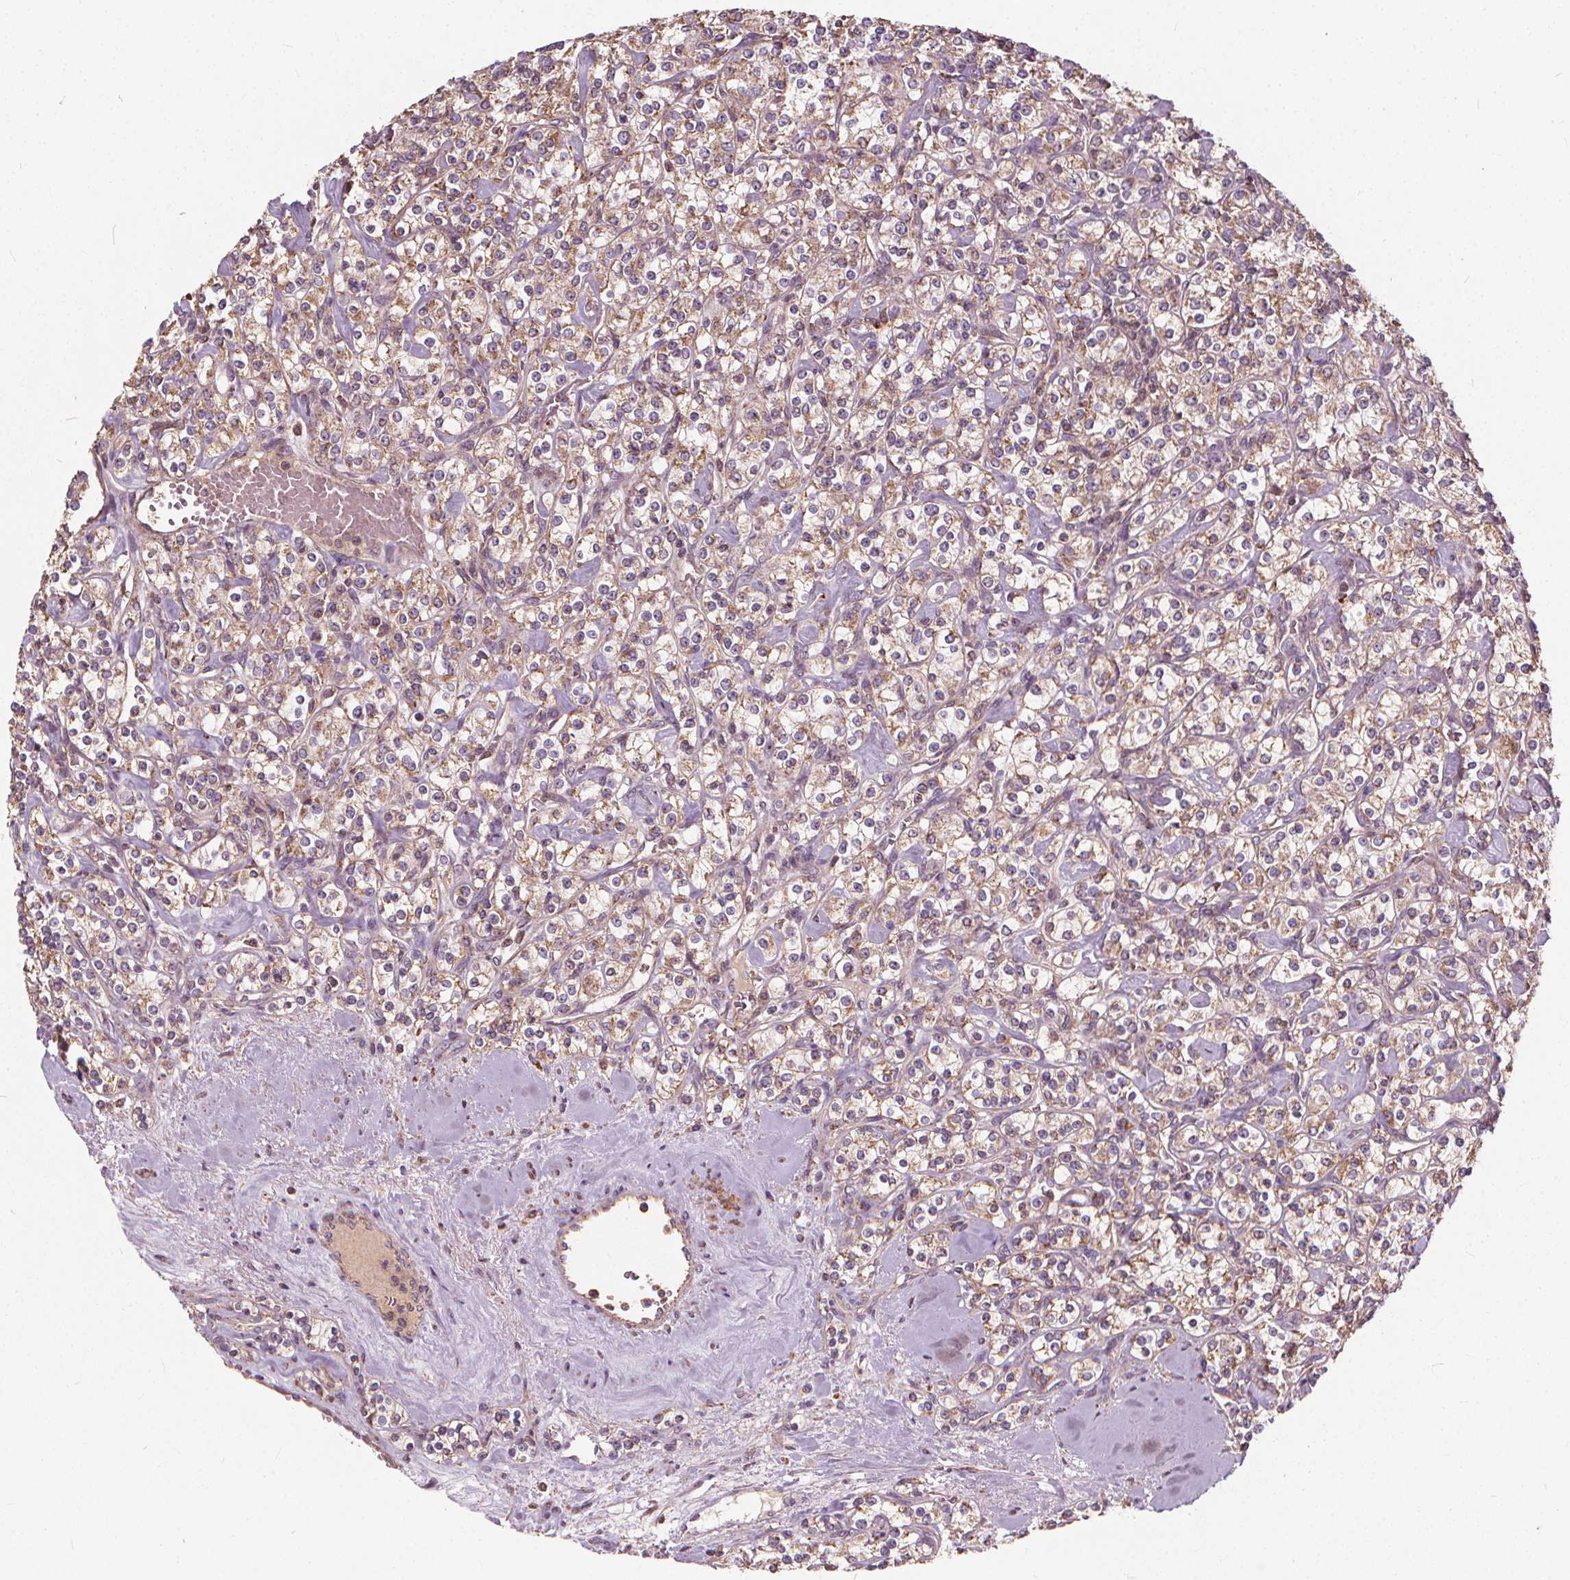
{"staining": {"intensity": "weak", "quantity": ">75%", "location": "cytoplasmic/membranous"}, "tissue": "renal cancer", "cell_type": "Tumor cells", "image_type": "cancer", "snomed": [{"axis": "morphology", "description": "Adenocarcinoma, NOS"}, {"axis": "topography", "description": "Kidney"}], "caption": "About >75% of tumor cells in human adenocarcinoma (renal) display weak cytoplasmic/membranous protein positivity as visualized by brown immunohistochemical staining.", "gene": "ORAI2", "patient": {"sex": "male", "age": 77}}